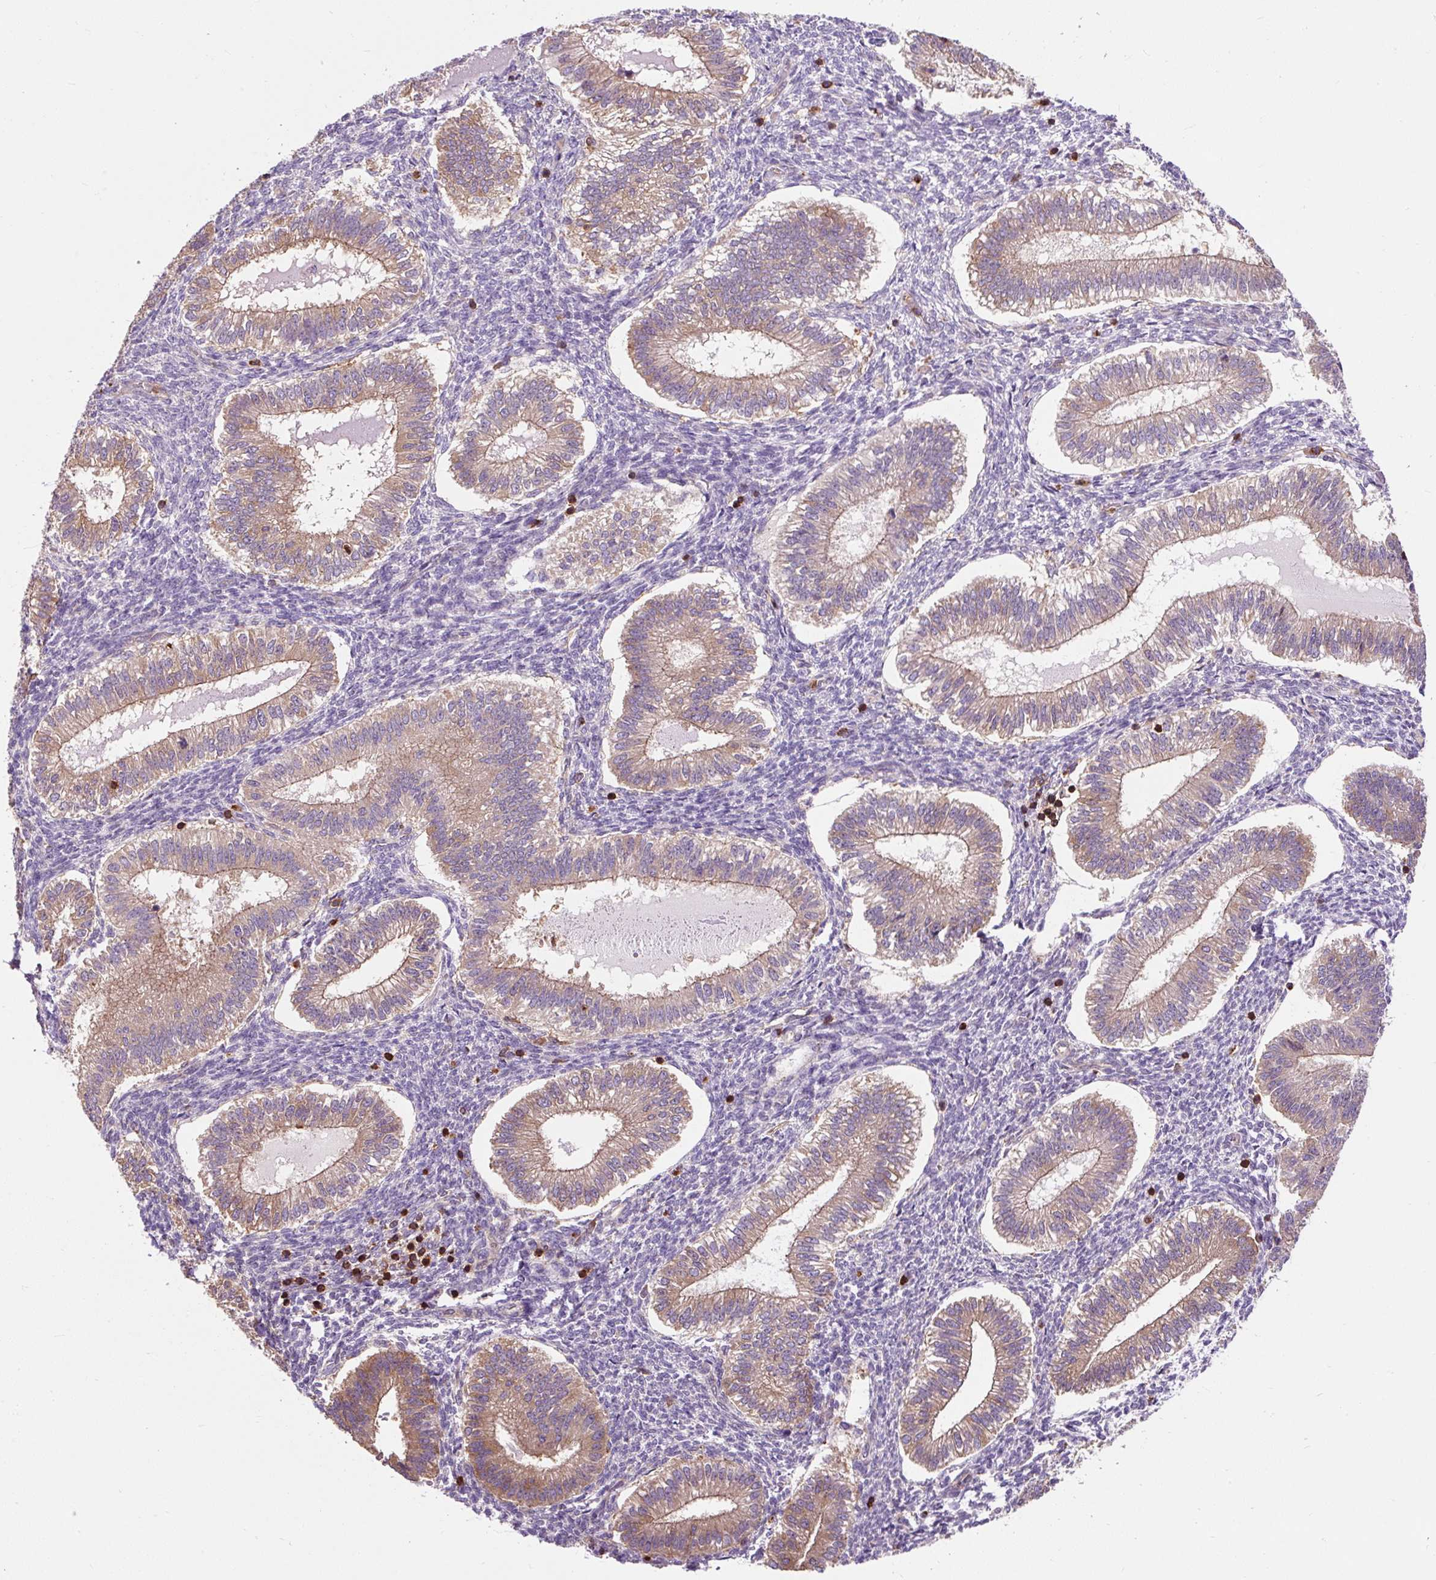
{"staining": {"intensity": "moderate", "quantity": "<25%", "location": "cytoplasmic/membranous"}, "tissue": "endometrium", "cell_type": "Cells in endometrial stroma", "image_type": "normal", "snomed": [{"axis": "morphology", "description": "Normal tissue, NOS"}, {"axis": "topography", "description": "Endometrium"}], "caption": "A micrograph showing moderate cytoplasmic/membranous staining in approximately <25% of cells in endometrial stroma in normal endometrium, as visualized by brown immunohistochemical staining.", "gene": "CISD3", "patient": {"sex": "female", "age": 25}}